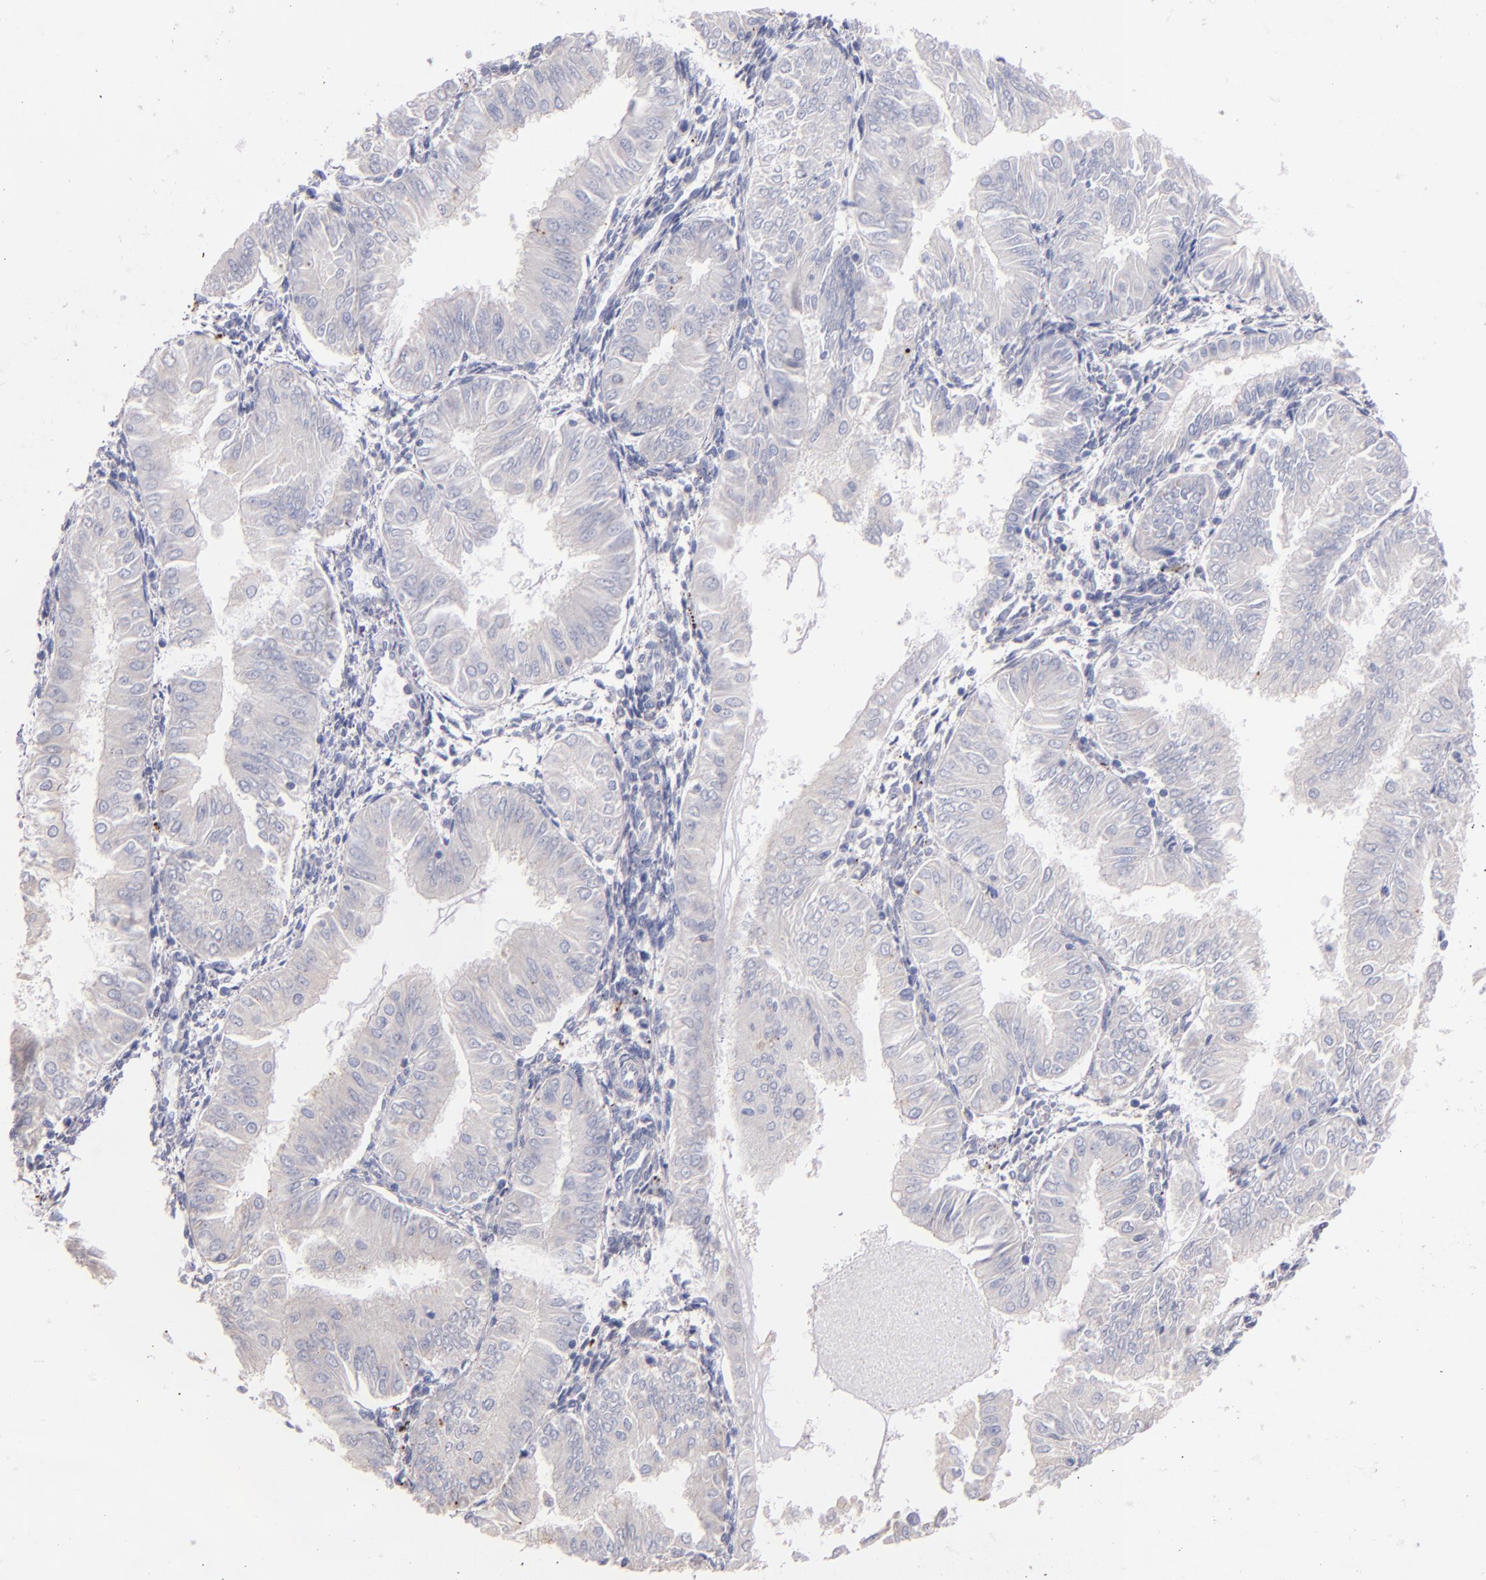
{"staining": {"intensity": "negative", "quantity": "none", "location": "none"}, "tissue": "endometrial cancer", "cell_type": "Tumor cells", "image_type": "cancer", "snomed": [{"axis": "morphology", "description": "Adenocarcinoma, NOS"}, {"axis": "topography", "description": "Endometrium"}], "caption": "Endometrial cancer (adenocarcinoma) was stained to show a protein in brown. There is no significant positivity in tumor cells.", "gene": "SRF", "patient": {"sex": "female", "age": 53}}